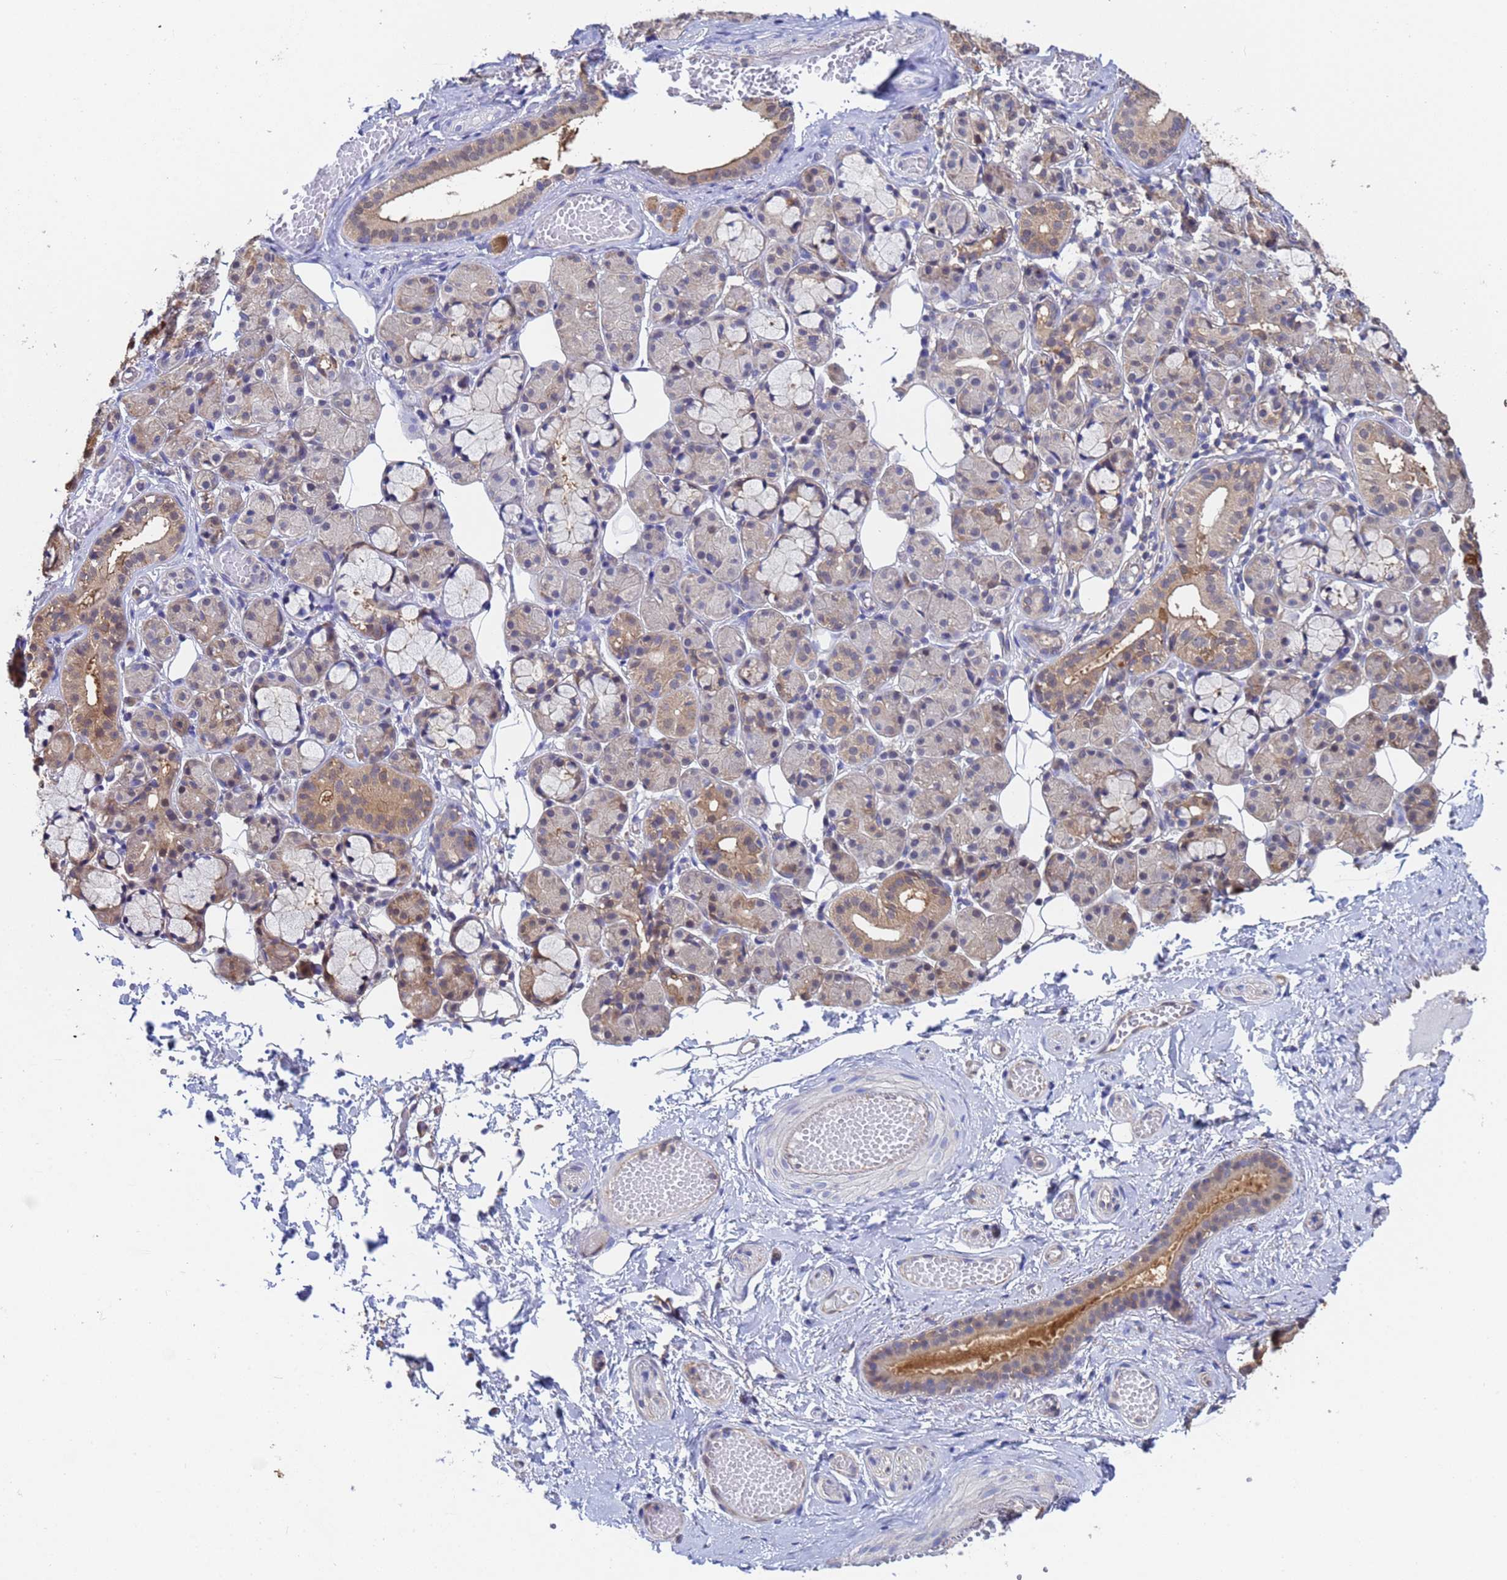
{"staining": {"intensity": "weak", "quantity": "25%-75%", "location": "cytoplasmic/membranous,nuclear"}, "tissue": "salivary gland", "cell_type": "Glandular cells", "image_type": "normal", "snomed": [{"axis": "morphology", "description": "Normal tissue, NOS"}, {"axis": "topography", "description": "Salivary gland"}], "caption": "Protein analysis of unremarkable salivary gland shows weak cytoplasmic/membranous,nuclear expression in approximately 25%-75% of glandular cells.", "gene": "FAM25A", "patient": {"sex": "male", "age": 63}}